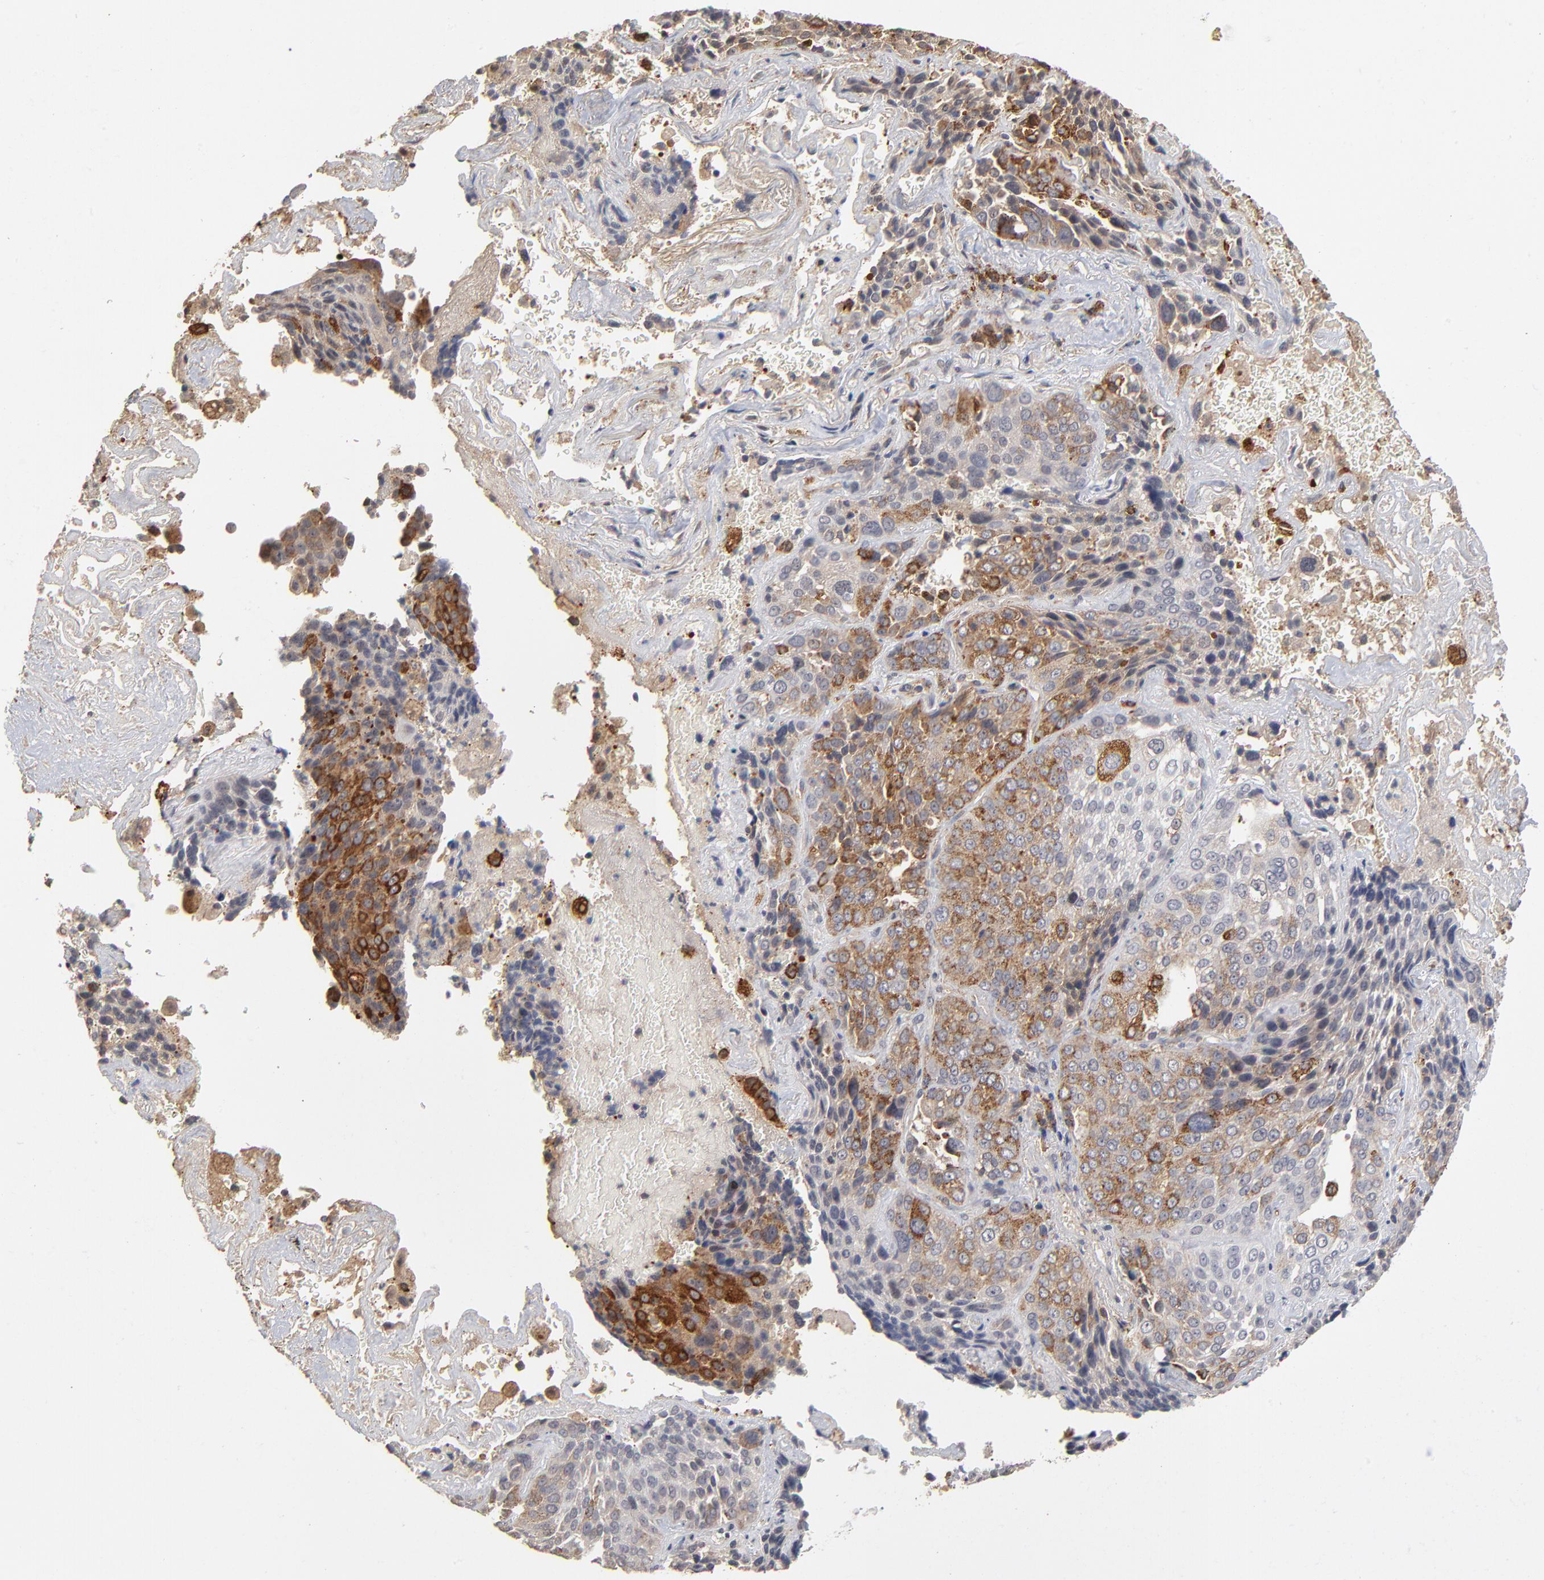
{"staining": {"intensity": "strong", "quantity": ">75%", "location": "cytoplasmic/membranous"}, "tissue": "lung cancer", "cell_type": "Tumor cells", "image_type": "cancer", "snomed": [{"axis": "morphology", "description": "Squamous cell carcinoma, NOS"}, {"axis": "topography", "description": "Lung"}], "caption": "IHC micrograph of neoplastic tissue: lung squamous cell carcinoma stained using immunohistochemistry reveals high levels of strong protein expression localized specifically in the cytoplasmic/membranous of tumor cells, appearing as a cytoplasmic/membranous brown color.", "gene": "ASB8", "patient": {"sex": "male", "age": 54}}